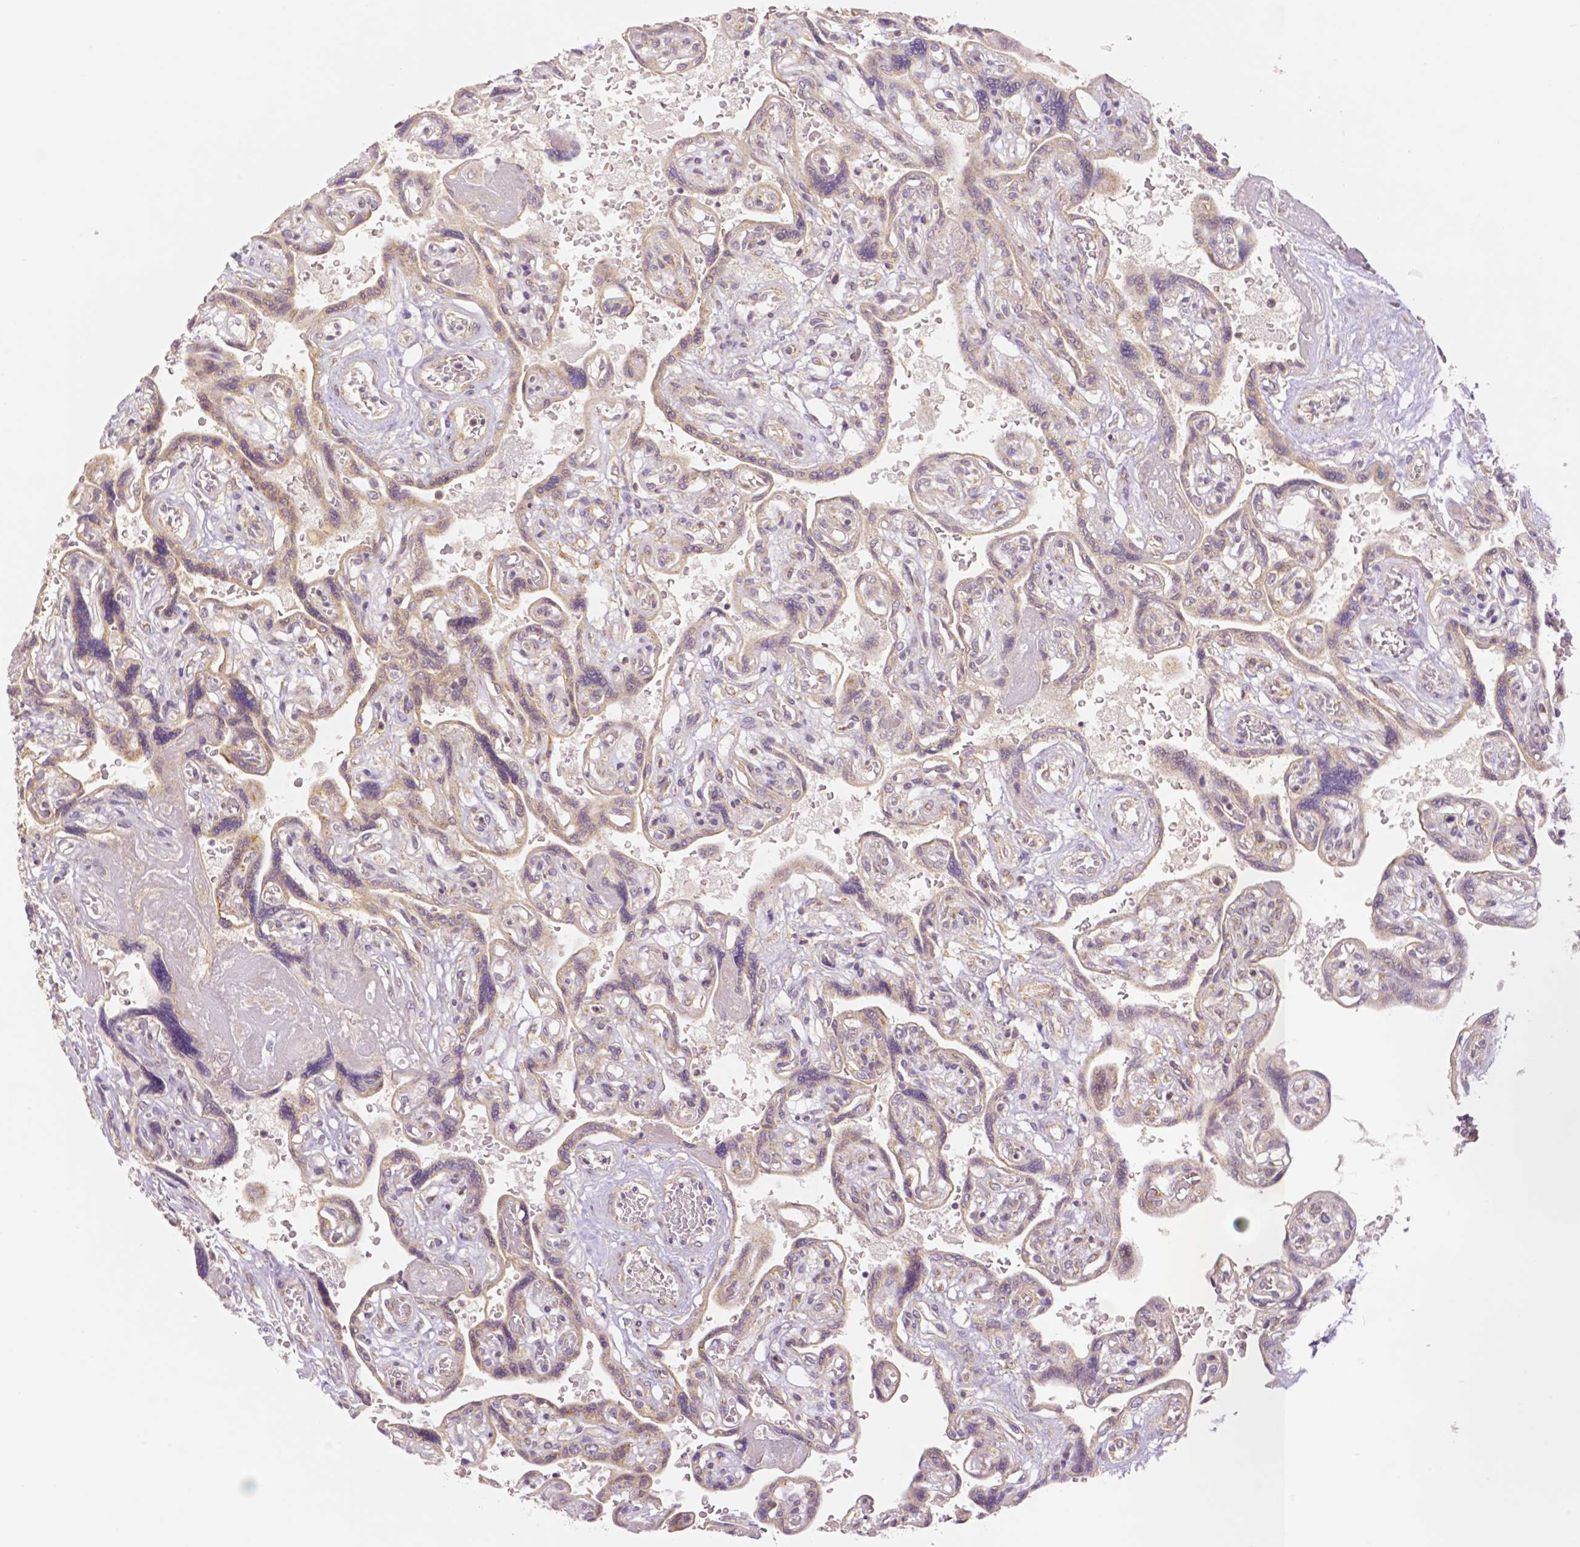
{"staining": {"intensity": "weak", "quantity": "<25%", "location": "cytoplasmic/membranous"}, "tissue": "placenta", "cell_type": "Decidual cells", "image_type": "normal", "snomed": [{"axis": "morphology", "description": "Normal tissue, NOS"}, {"axis": "topography", "description": "Placenta"}], "caption": "Benign placenta was stained to show a protein in brown. There is no significant positivity in decidual cells. (Brightfield microscopy of DAB (3,3'-diaminobenzidine) IHC at high magnification).", "gene": "RHOT1", "patient": {"sex": "female", "age": 32}}